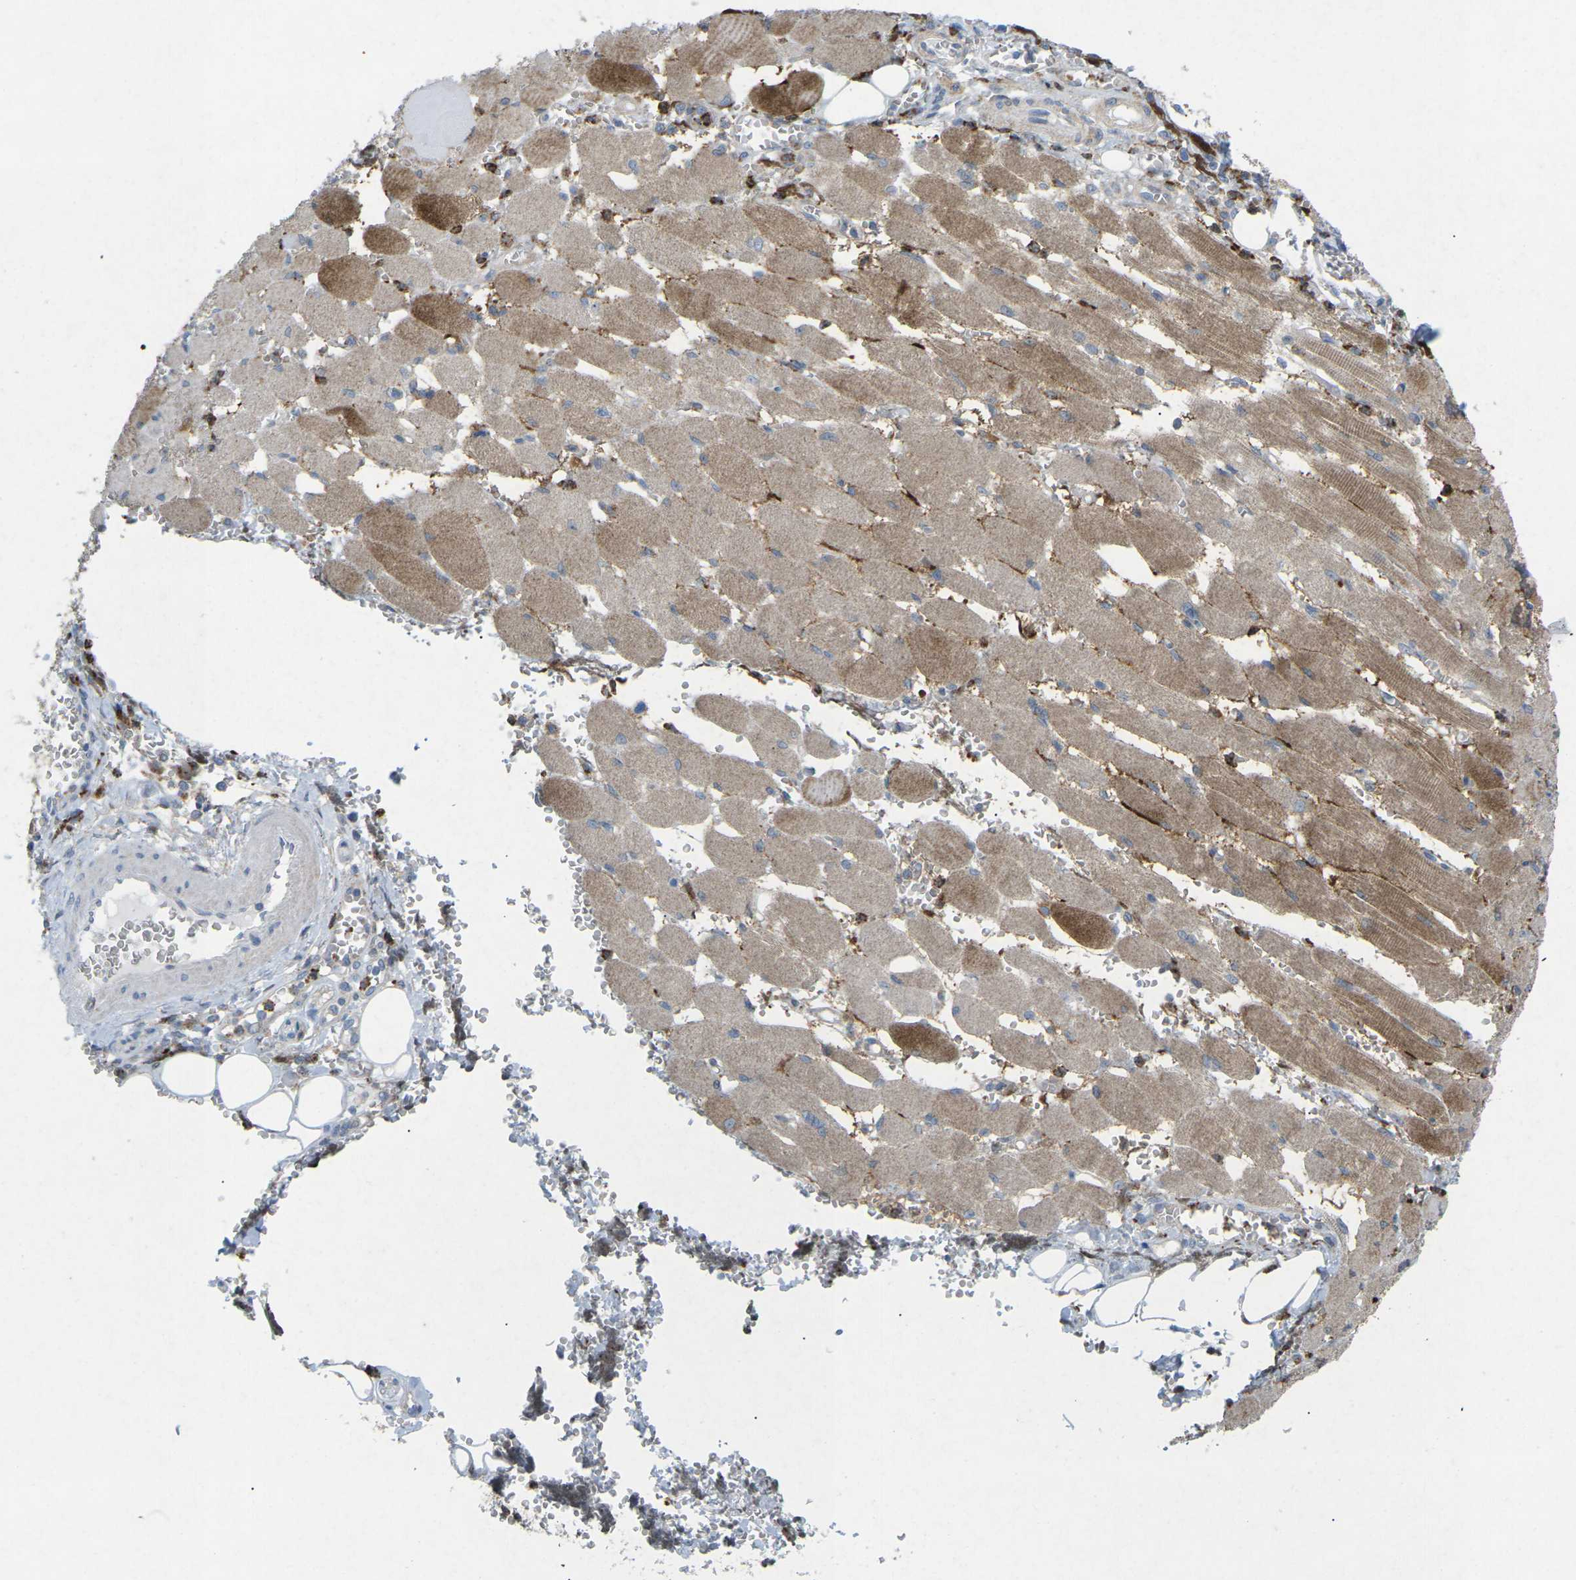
{"staining": {"intensity": "negative", "quantity": "none", "location": "none"}, "tissue": "adipose tissue", "cell_type": "Adipocytes", "image_type": "normal", "snomed": [{"axis": "morphology", "description": "Squamous cell carcinoma, NOS"}, {"axis": "topography", "description": "Oral tissue"}, {"axis": "topography", "description": "Head-Neck"}], "caption": "The photomicrograph displays no staining of adipocytes in unremarkable adipose tissue.", "gene": "STK11", "patient": {"sex": "female", "age": 50}}